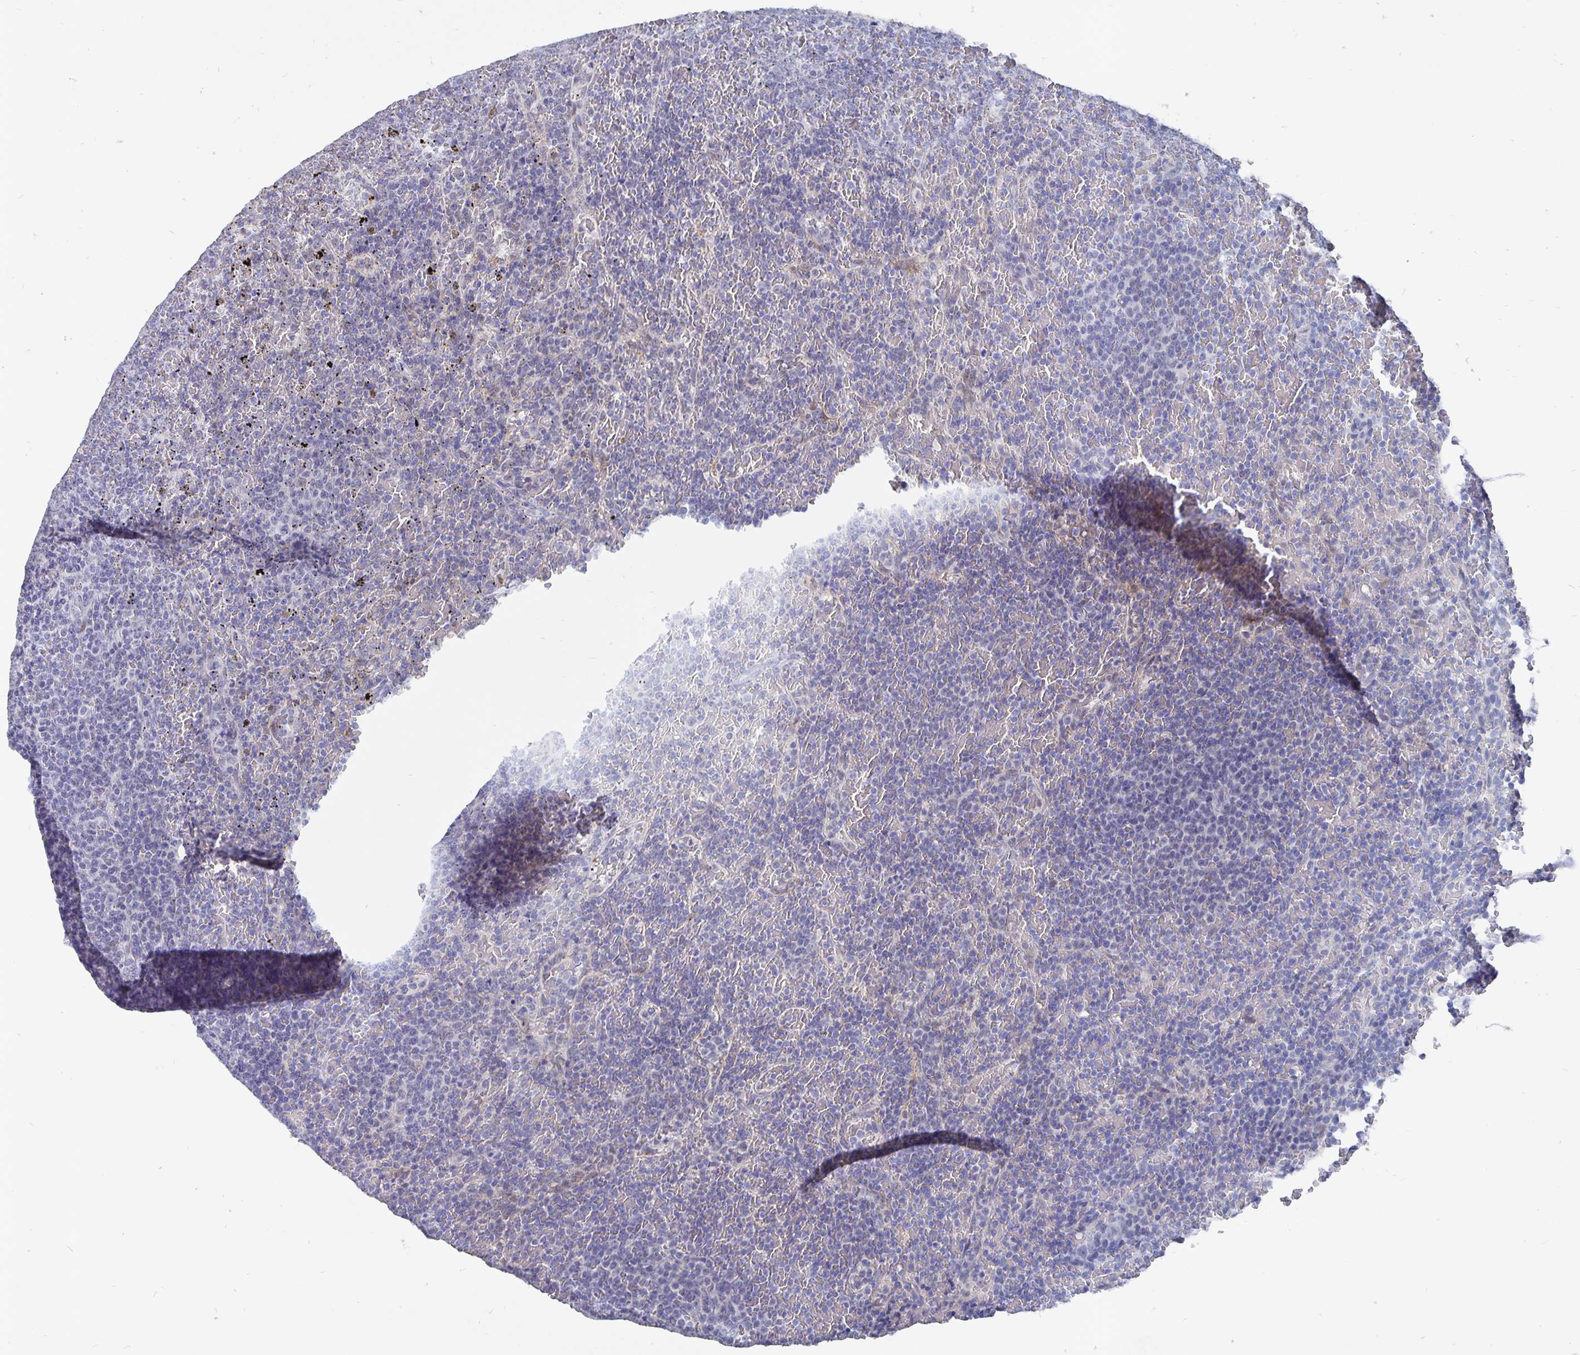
{"staining": {"intensity": "negative", "quantity": "none", "location": "none"}, "tissue": "lymphoma", "cell_type": "Tumor cells", "image_type": "cancer", "snomed": [{"axis": "morphology", "description": "Malignant lymphoma, non-Hodgkin's type, Low grade"}, {"axis": "topography", "description": "Spleen"}], "caption": "Human malignant lymphoma, non-Hodgkin's type (low-grade) stained for a protein using IHC demonstrates no staining in tumor cells.", "gene": "SMOC1", "patient": {"sex": "female", "age": 77}}